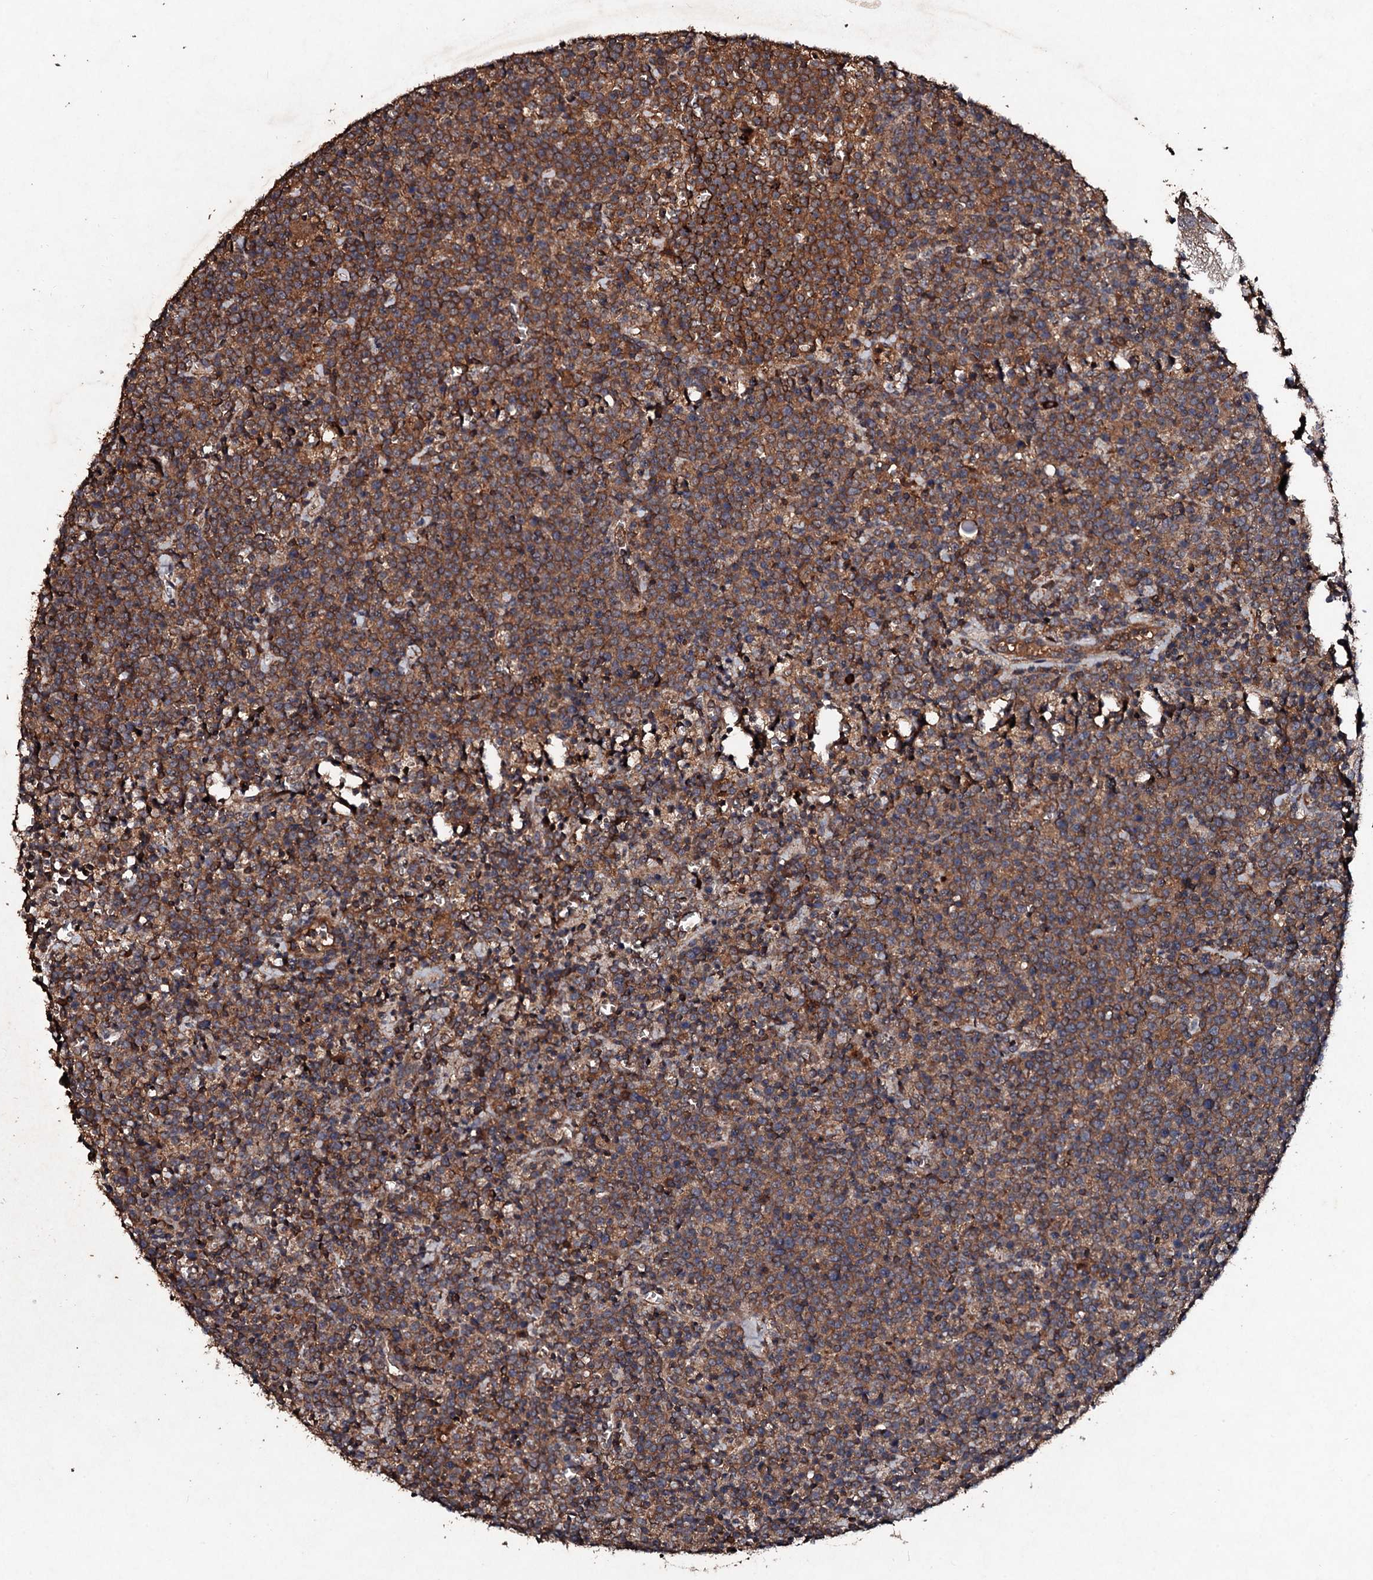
{"staining": {"intensity": "moderate", "quantity": ">75%", "location": "cytoplasmic/membranous"}, "tissue": "lymphoma", "cell_type": "Tumor cells", "image_type": "cancer", "snomed": [{"axis": "morphology", "description": "Malignant lymphoma, non-Hodgkin's type, High grade"}, {"axis": "topography", "description": "Lymph node"}], "caption": "Human high-grade malignant lymphoma, non-Hodgkin's type stained with a protein marker reveals moderate staining in tumor cells.", "gene": "KERA", "patient": {"sex": "male", "age": 61}}